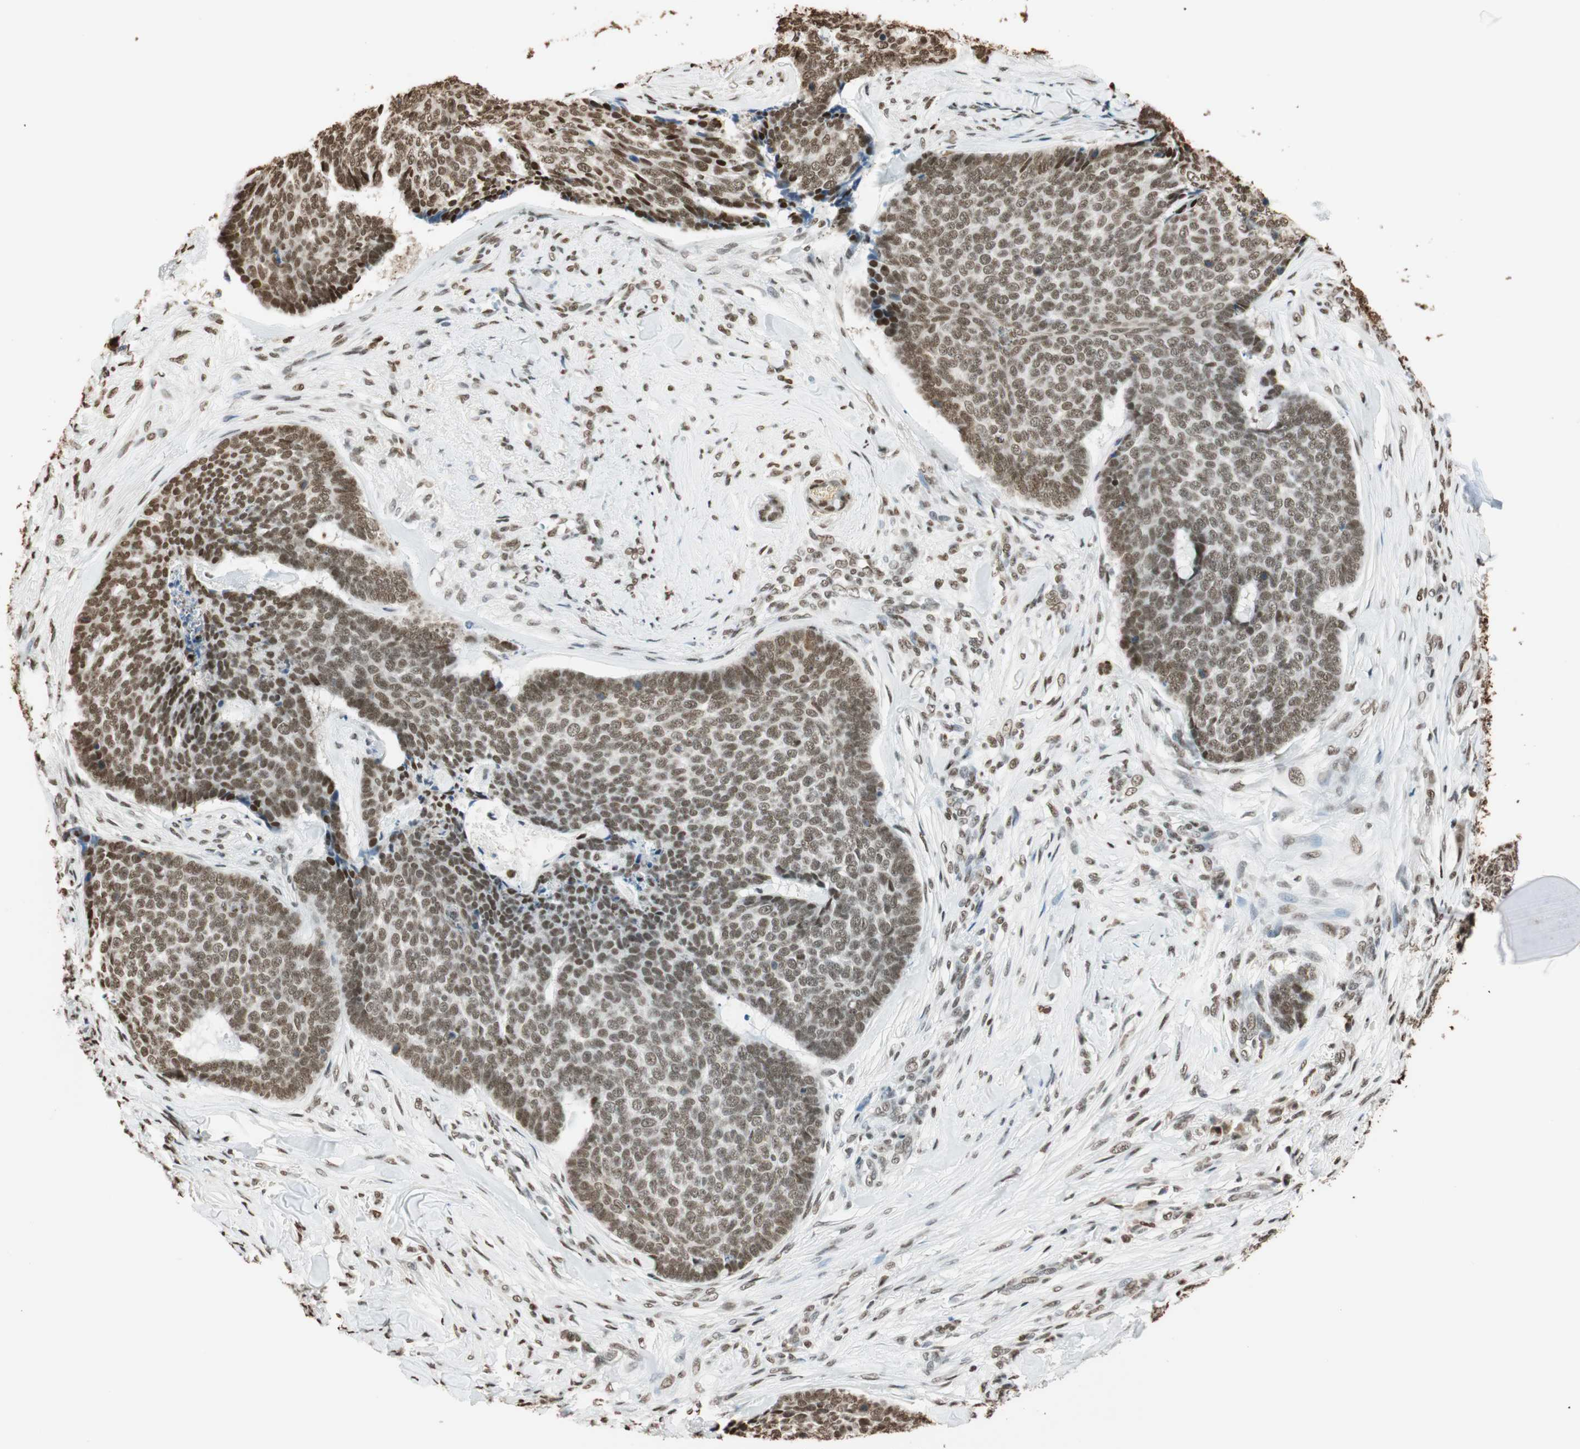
{"staining": {"intensity": "weak", "quantity": ">75%", "location": "nuclear"}, "tissue": "skin cancer", "cell_type": "Tumor cells", "image_type": "cancer", "snomed": [{"axis": "morphology", "description": "Basal cell carcinoma"}, {"axis": "topography", "description": "Skin"}], "caption": "Immunohistochemical staining of skin cancer (basal cell carcinoma) demonstrates low levels of weak nuclear expression in approximately >75% of tumor cells.", "gene": "FANCG", "patient": {"sex": "male", "age": 84}}